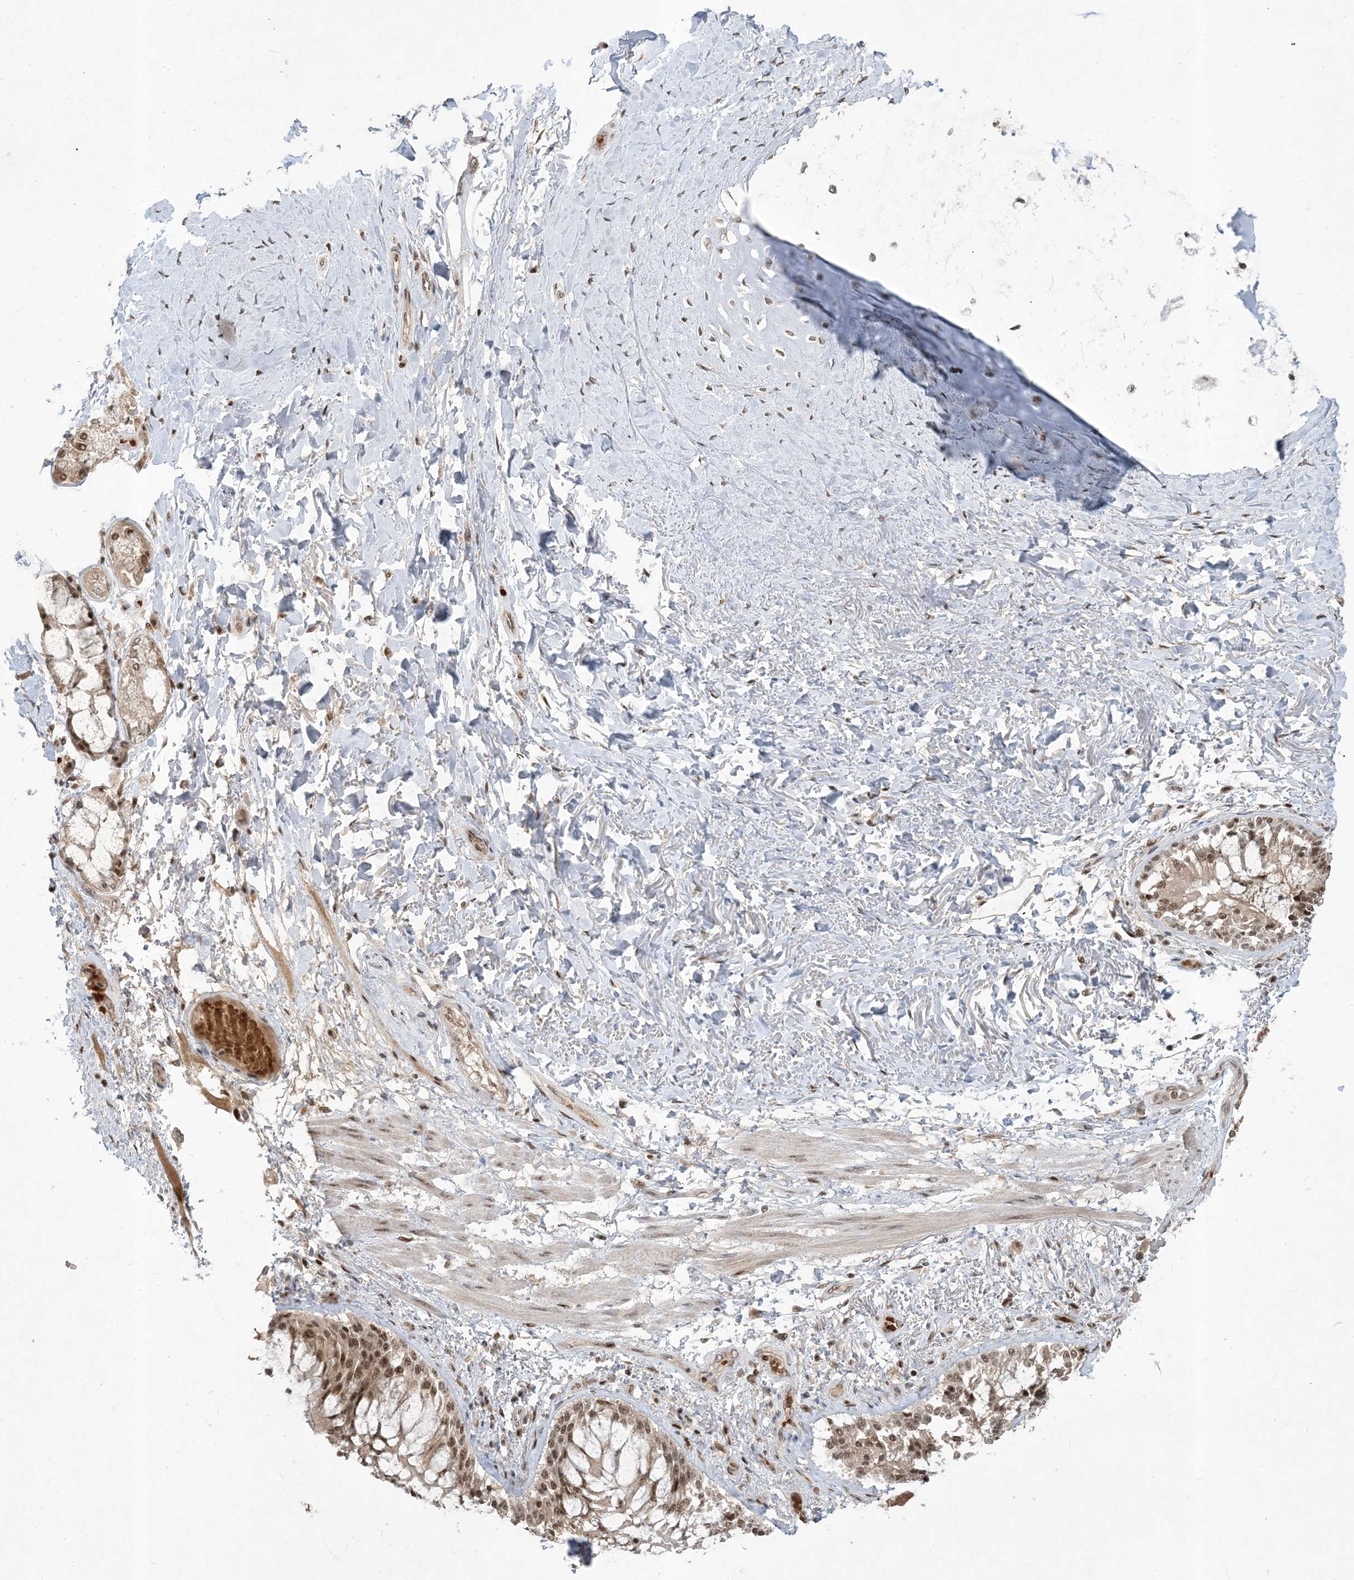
{"staining": {"intensity": "moderate", "quantity": ">75%", "location": "nuclear"}, "tissue": "adipose tissue", "cell_type": "Adipocytes", "image_type": "normal", "snomed": [{"axis": "morphology", "description": "Normal tissue, NOS"}, {"axis": "topography", "description": "Cartilage tissue"}, {"axis": "topography", "description": "Bronchus"}, {"axis": "topography", "description": "Lung"}, {"axis": "topography", "description": "Peripheral nerve tissue"}], "caption": "Immunohistochemistry staining of benign adipose tissue, which demonstrates medium levels of moderate nuclear expression in approximately >75% of adipocytes indicating moderate nuclear protein staining. The staining was performed using DAB (3,3'-diaminobenzidine) (brown) for protein detection and nuclei were counterstained in hematoxylin (blue).", "gene": "PPIL2", "patient": {"sex": "female", "age": 49}}